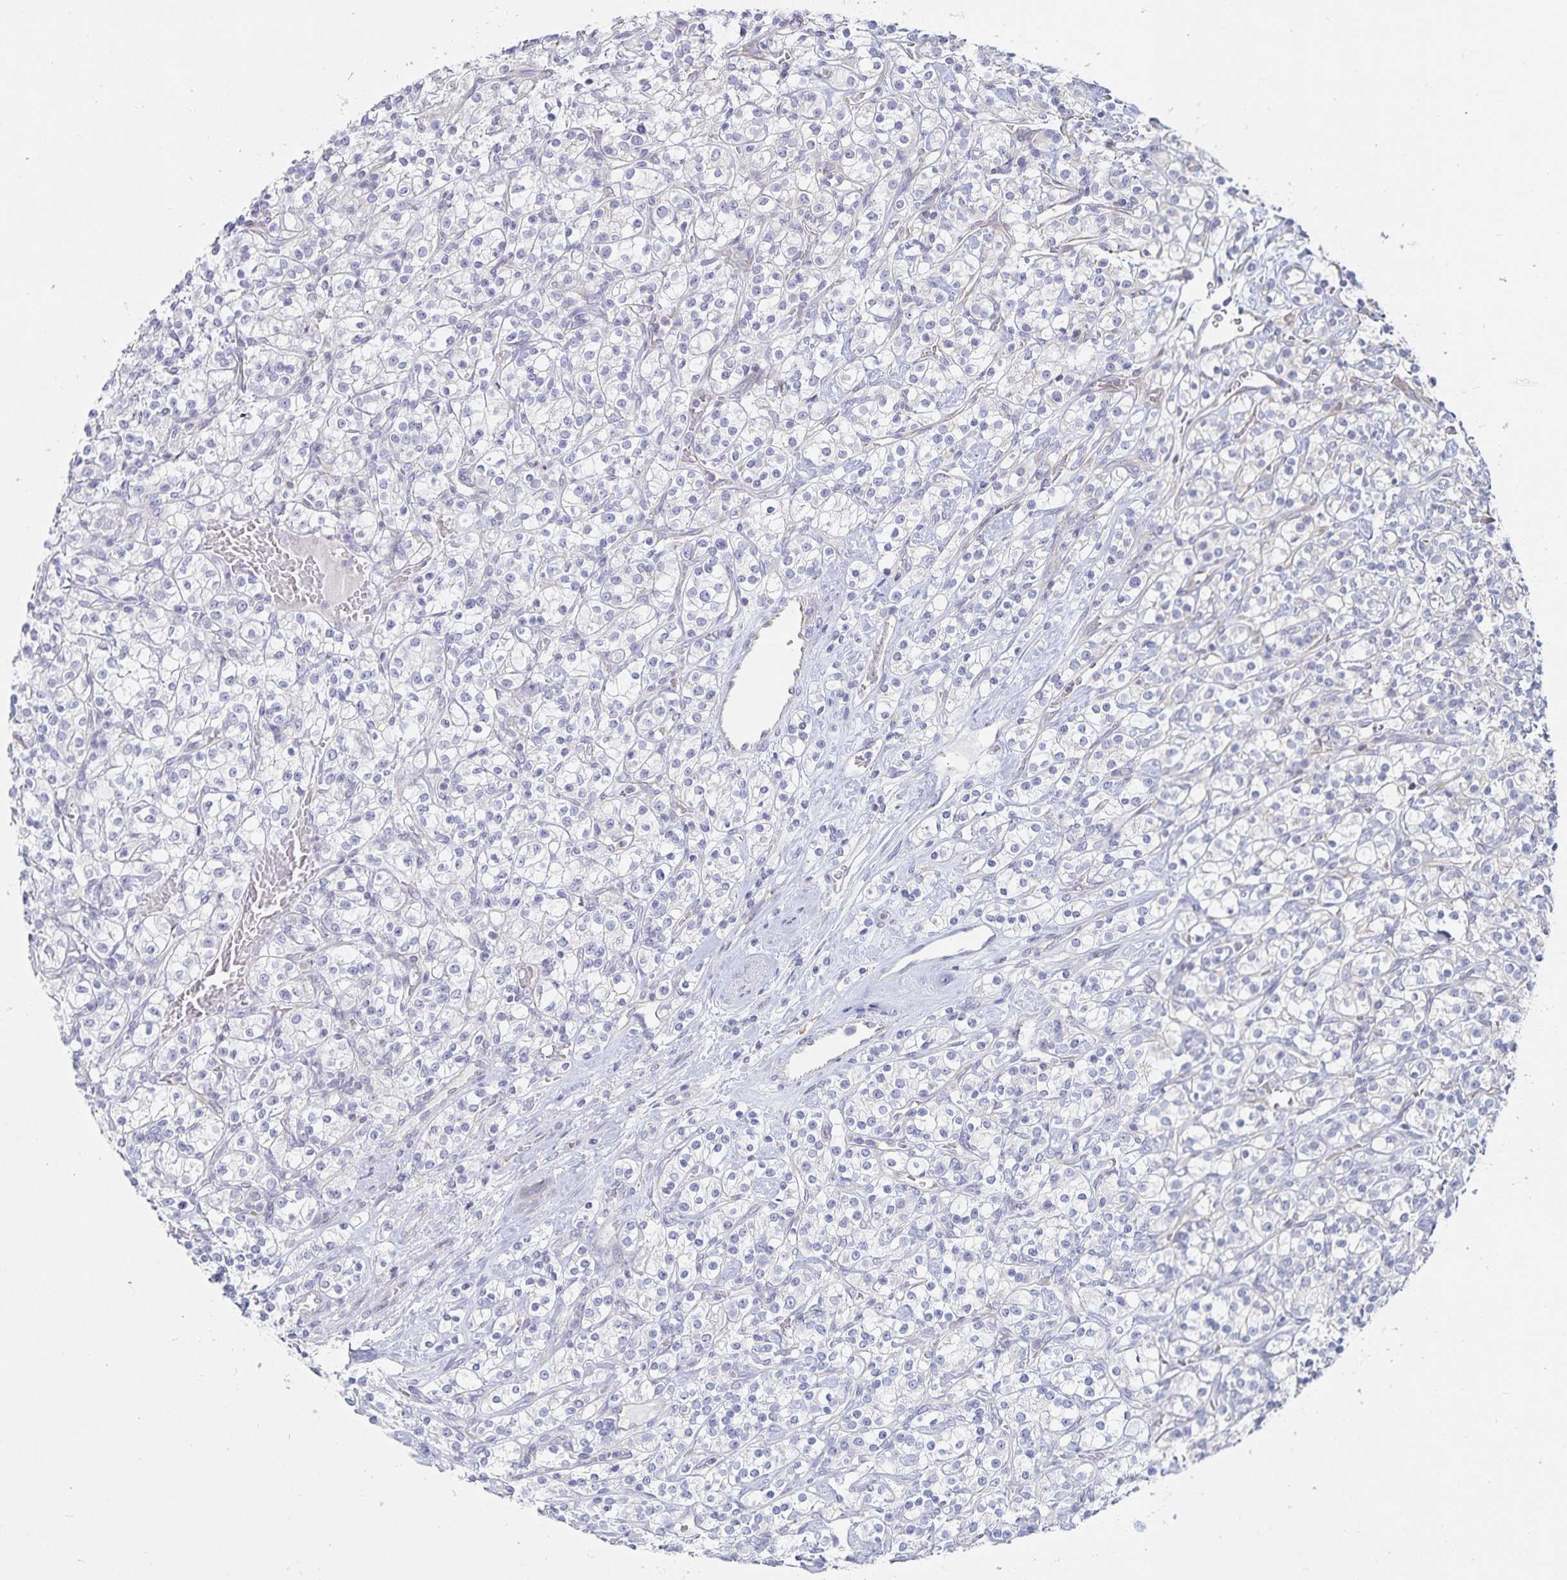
{"staining": {"intensity": "negative", "quantity": "none", "location": "none"}, "tissue": "renal cancer", "cell_type": "Tumor cells", "image_type": "cancer", "snomed": [{"axis": "morphology", "description": "Adenocarcinoma, NOS"}, {"axis": "topography", "description": "Kidney"}], "caption": "Protein analysis of renal cancer displays no significant expression in tumor cells.", "gene": "SFTPA1", "patient": {"sex": "male", "age": 77}}